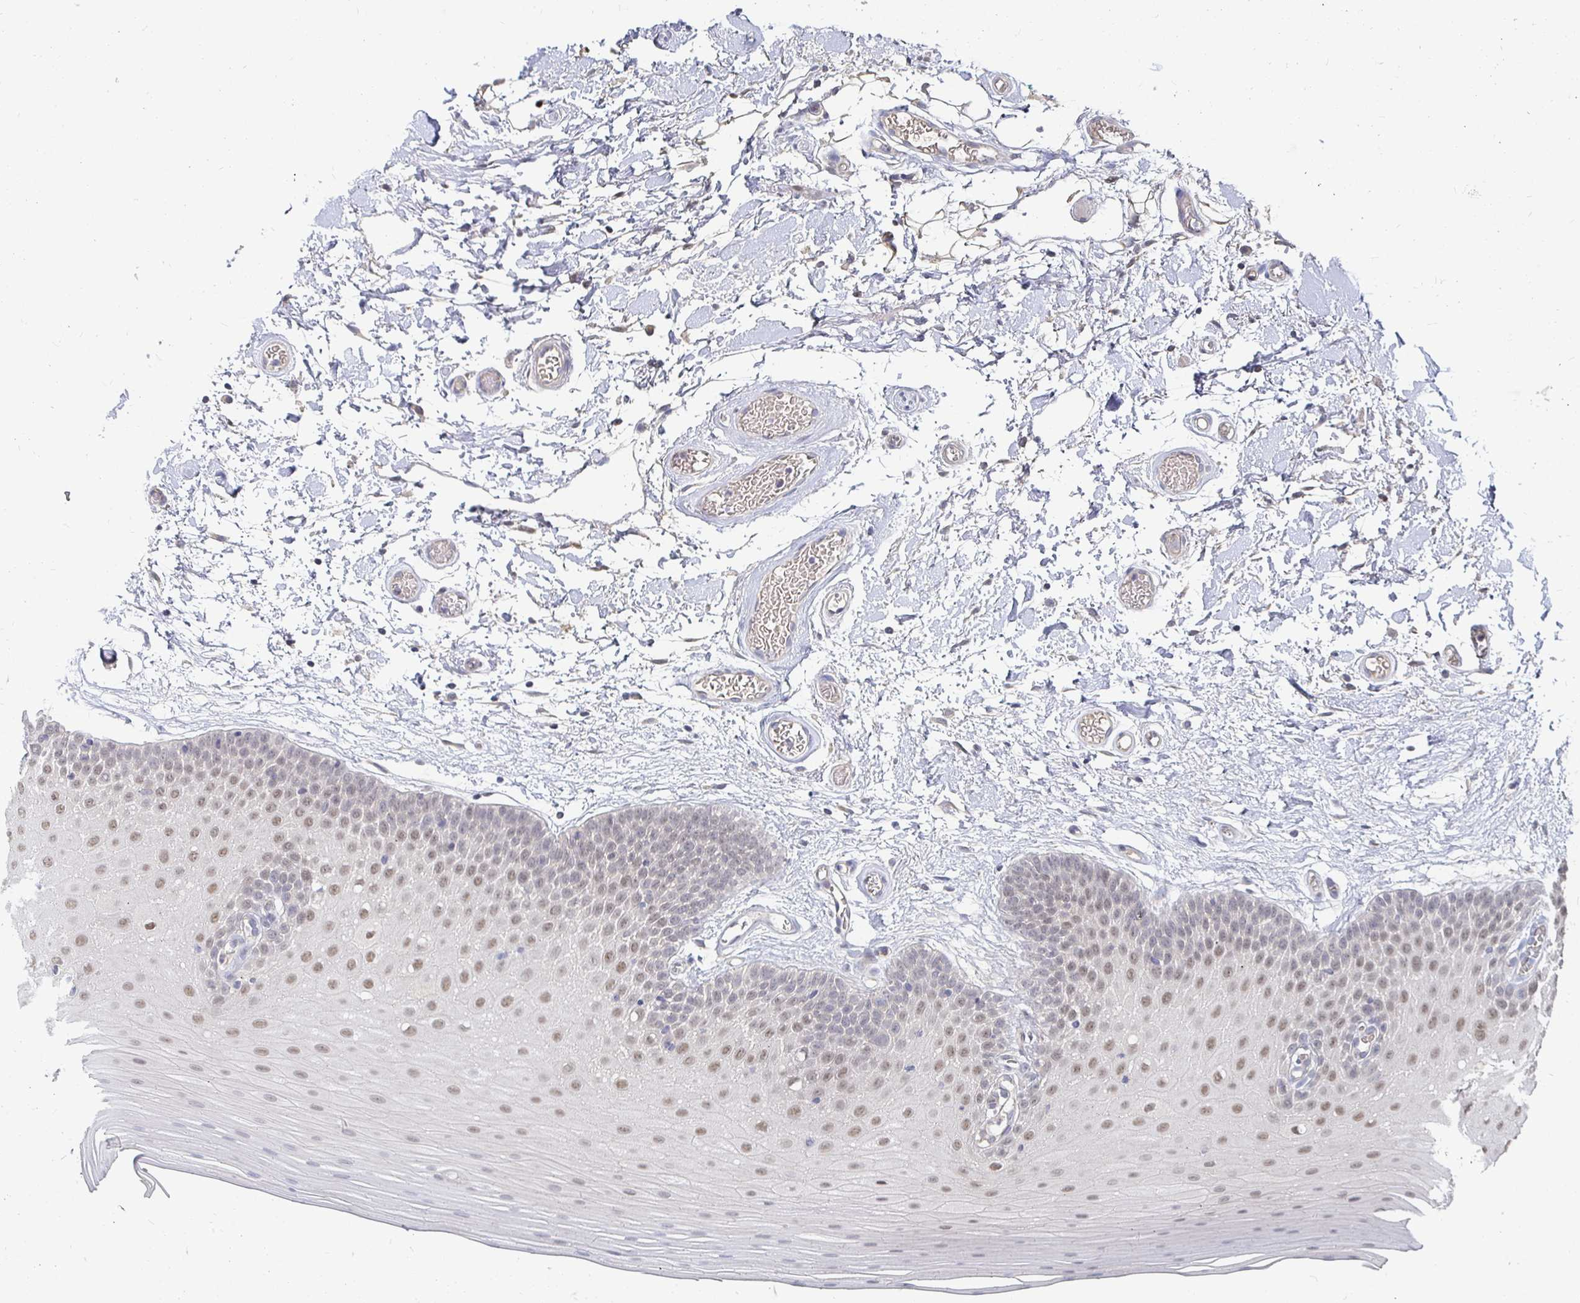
{"staining": {"intensity": "weak", "quantity": ">75%", "location": "nuclear"}, "tissue": "oral mucosa", "cell_type": "Squamous epithelial cells", "image_type": "normal", "snomed": [{"axis": "morphology", "description": "Normal tissue, NOS"}, {"axis": "morphology", "description": "Squamous cell carcinoma, NOS"}, {"axis": "topography", "description": "Oral tissue"}, {"axis": "topography", "description": "Tounge, NOS"}, {"axis": "topography", "description": "Head-Neck"}], "caption": "DAB (3,3'-diaminobenzidine) immunohistochemical staining of unremarkable human oral mucosa displays weak nuclear protein expression in about >75% of squamous epithelial cells.", "gene": "MEIS1", "patient": {"sex": "male", "age": 62}}